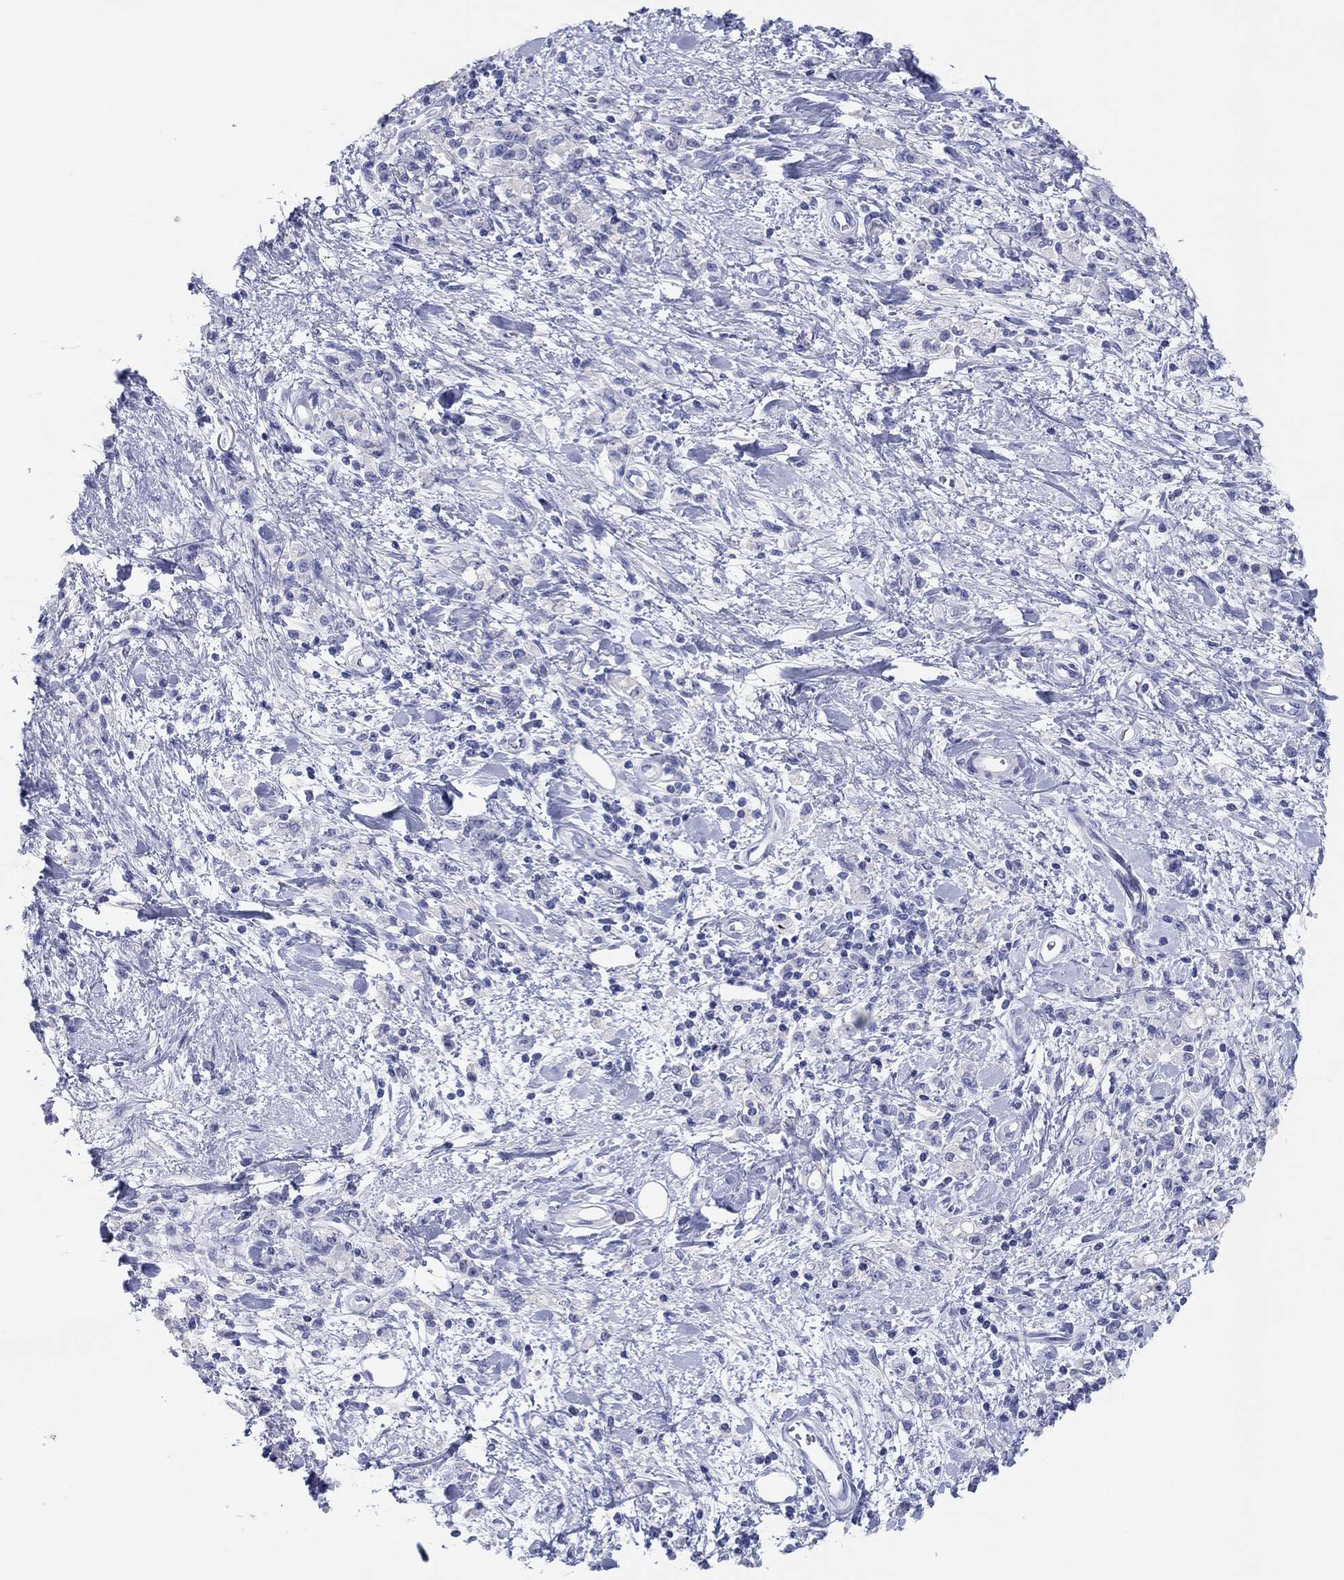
{"staining": {"intensity": "negative", "quantity": "none", "location": "none"}, "tissue": "stomach cancer", "cell_type": "Tumor cells", "image_type": "cancer", "snomed": [{"axis": "morphology", "description": "Adenocarcinoma, NOS"}, {"axis": "topography", "description": "Stomach"}], "caption": "This is an immunohistochemistry (IHC) photomicrograph of human stomach adenocarcinoma. There is no staining in tumor cells.", "gene": "ERICH3", "patient": {"sex": "male", "age": 77}}